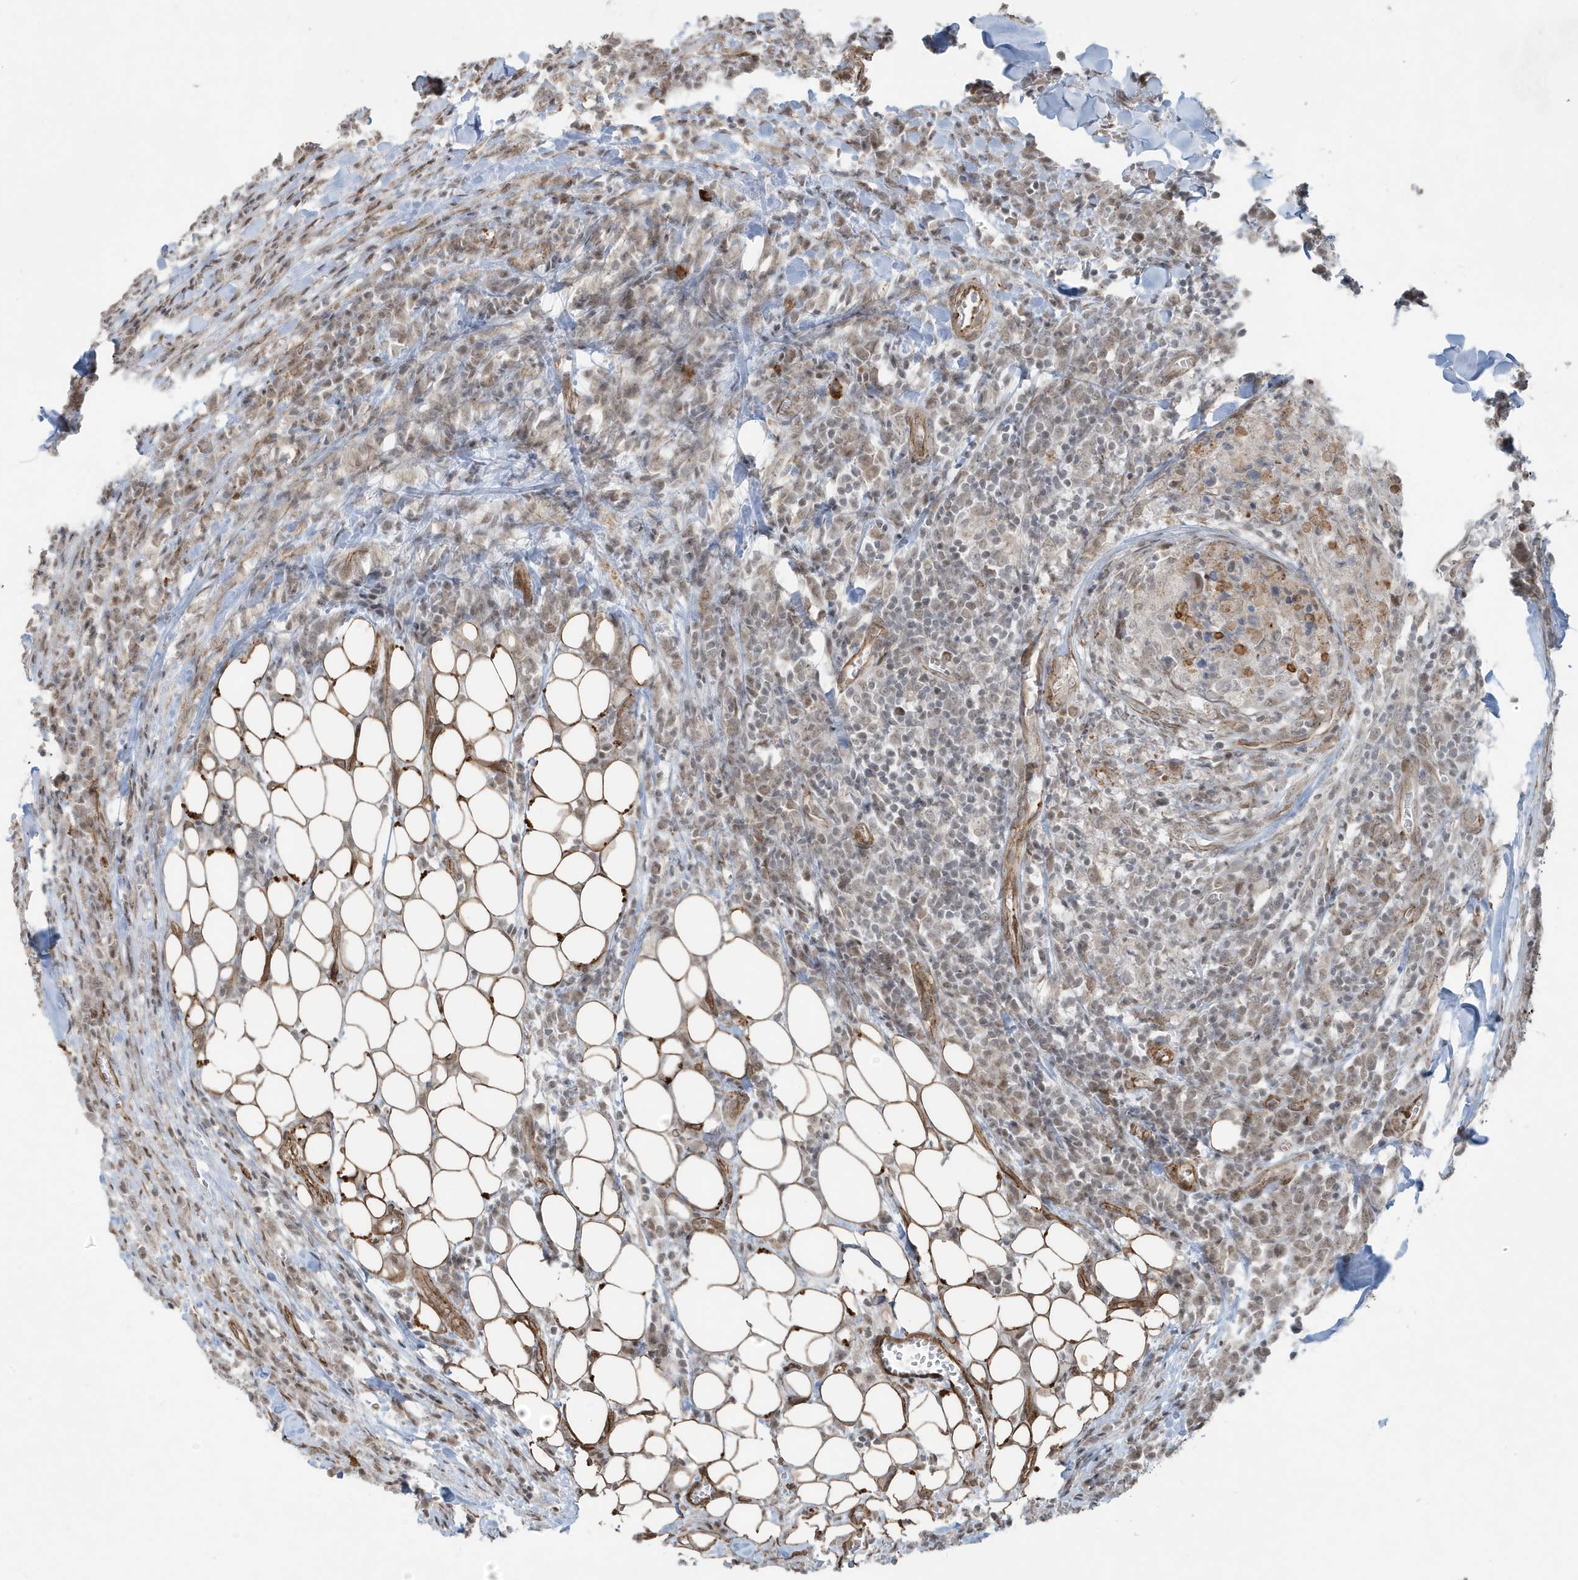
{"staining": {"intensity": "negative", "quantity": "none", "location": "none"}, "tissue": "head and neck cancer", "cell_type": "Tumor cells", "image_type": "cancer", "snomed": [{"axis": "morphology", "description": "Squamous cell carcinoma, NOS"}, {"axis": "topography", "description": "Head-Neck"}], "caption": "Tumor cells show no significant protein staining in head and neck squamous cell carcinoma. (Immunohistochemistry (ihc), brightfield microscopy, high magnification).", "gene": "CHCHD4", "patient": {"sex": "male", "age": 66}}